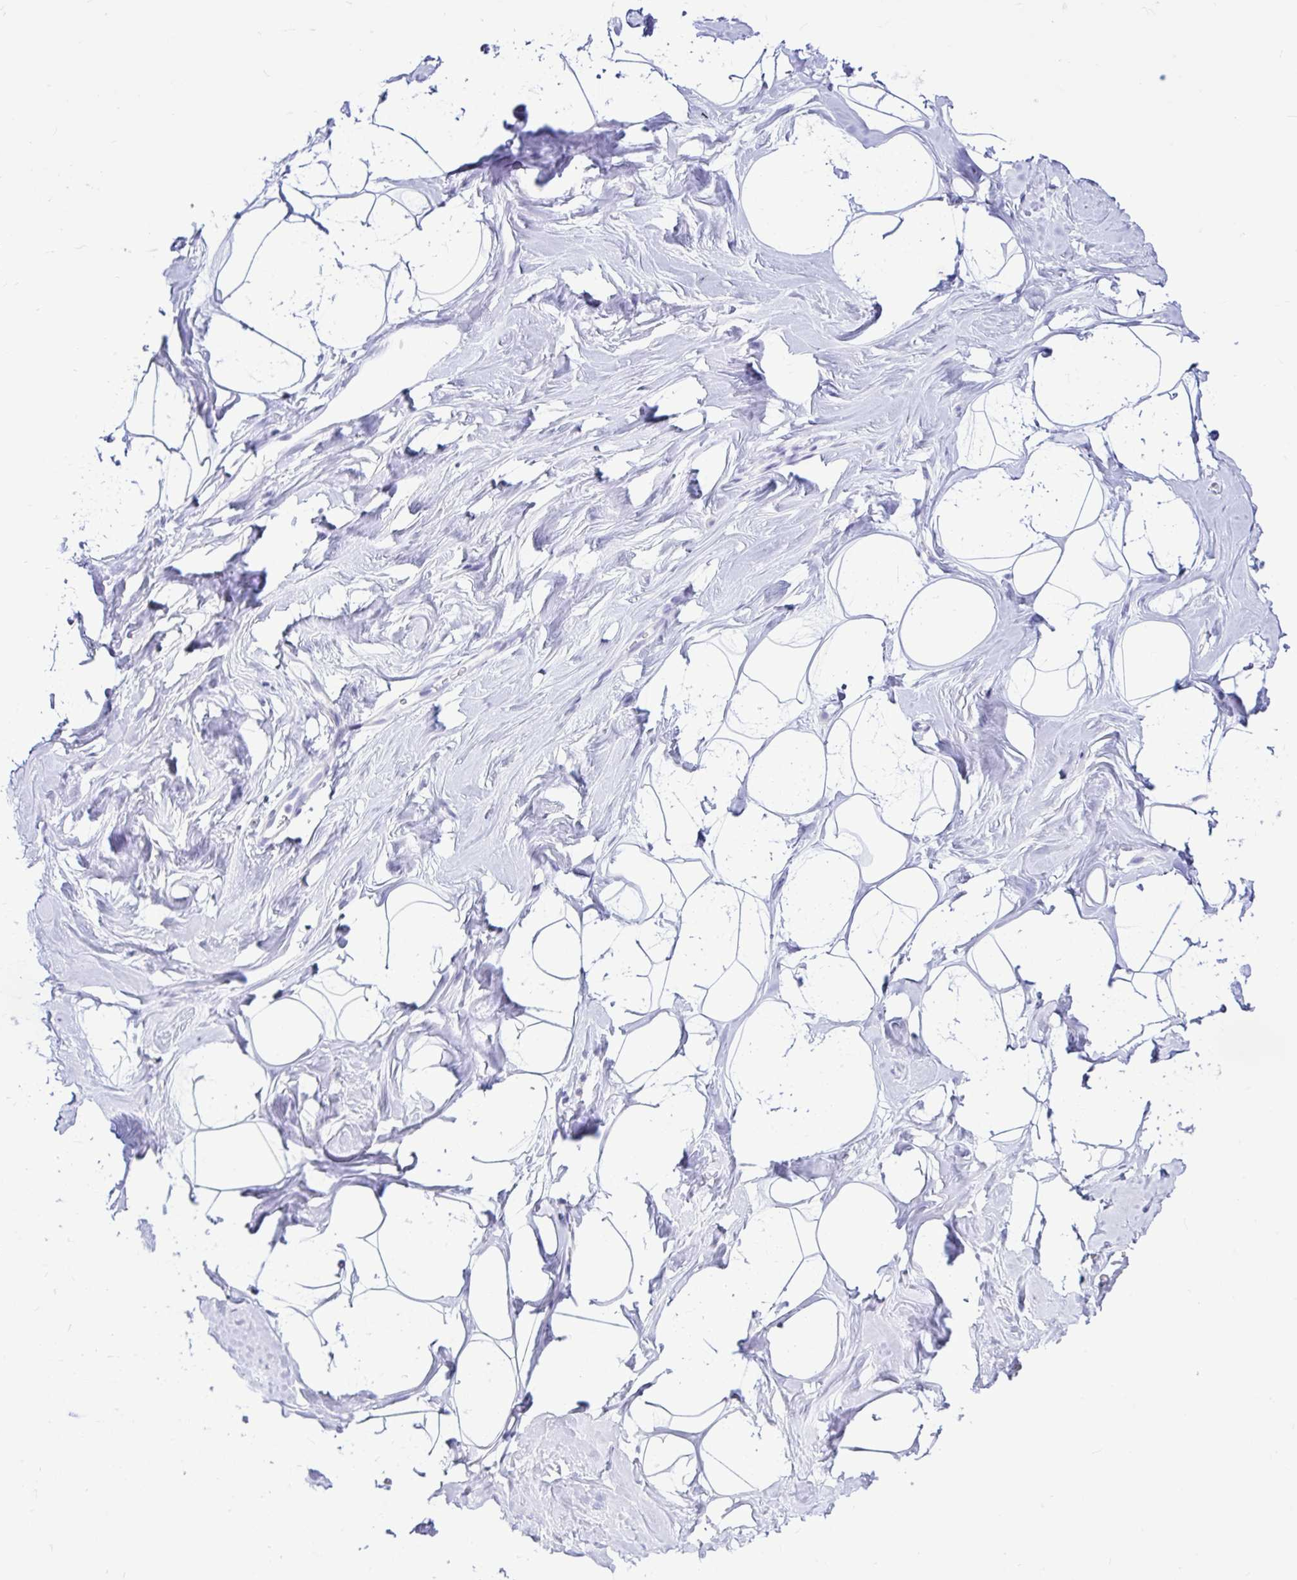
{"staining": {"intensity": "negative", "quantity": "none", "location": "none"}, "tissue": "breast", "cell_type": "Adipocytes", "image_type": "normal", "snomed": [{"axis": "morphology", "description": "Normal tissue, NOS"}, {"axis": "topography", "description": "Breast"}], "caption": "Immunohistochemistry (IHC) photomicrograph of benign human breast stained for a protein (brown), which exhibits no expression in adipocytes.", "gene": "CYP19A1", "patient": {"sex": "female", "age": 32}}